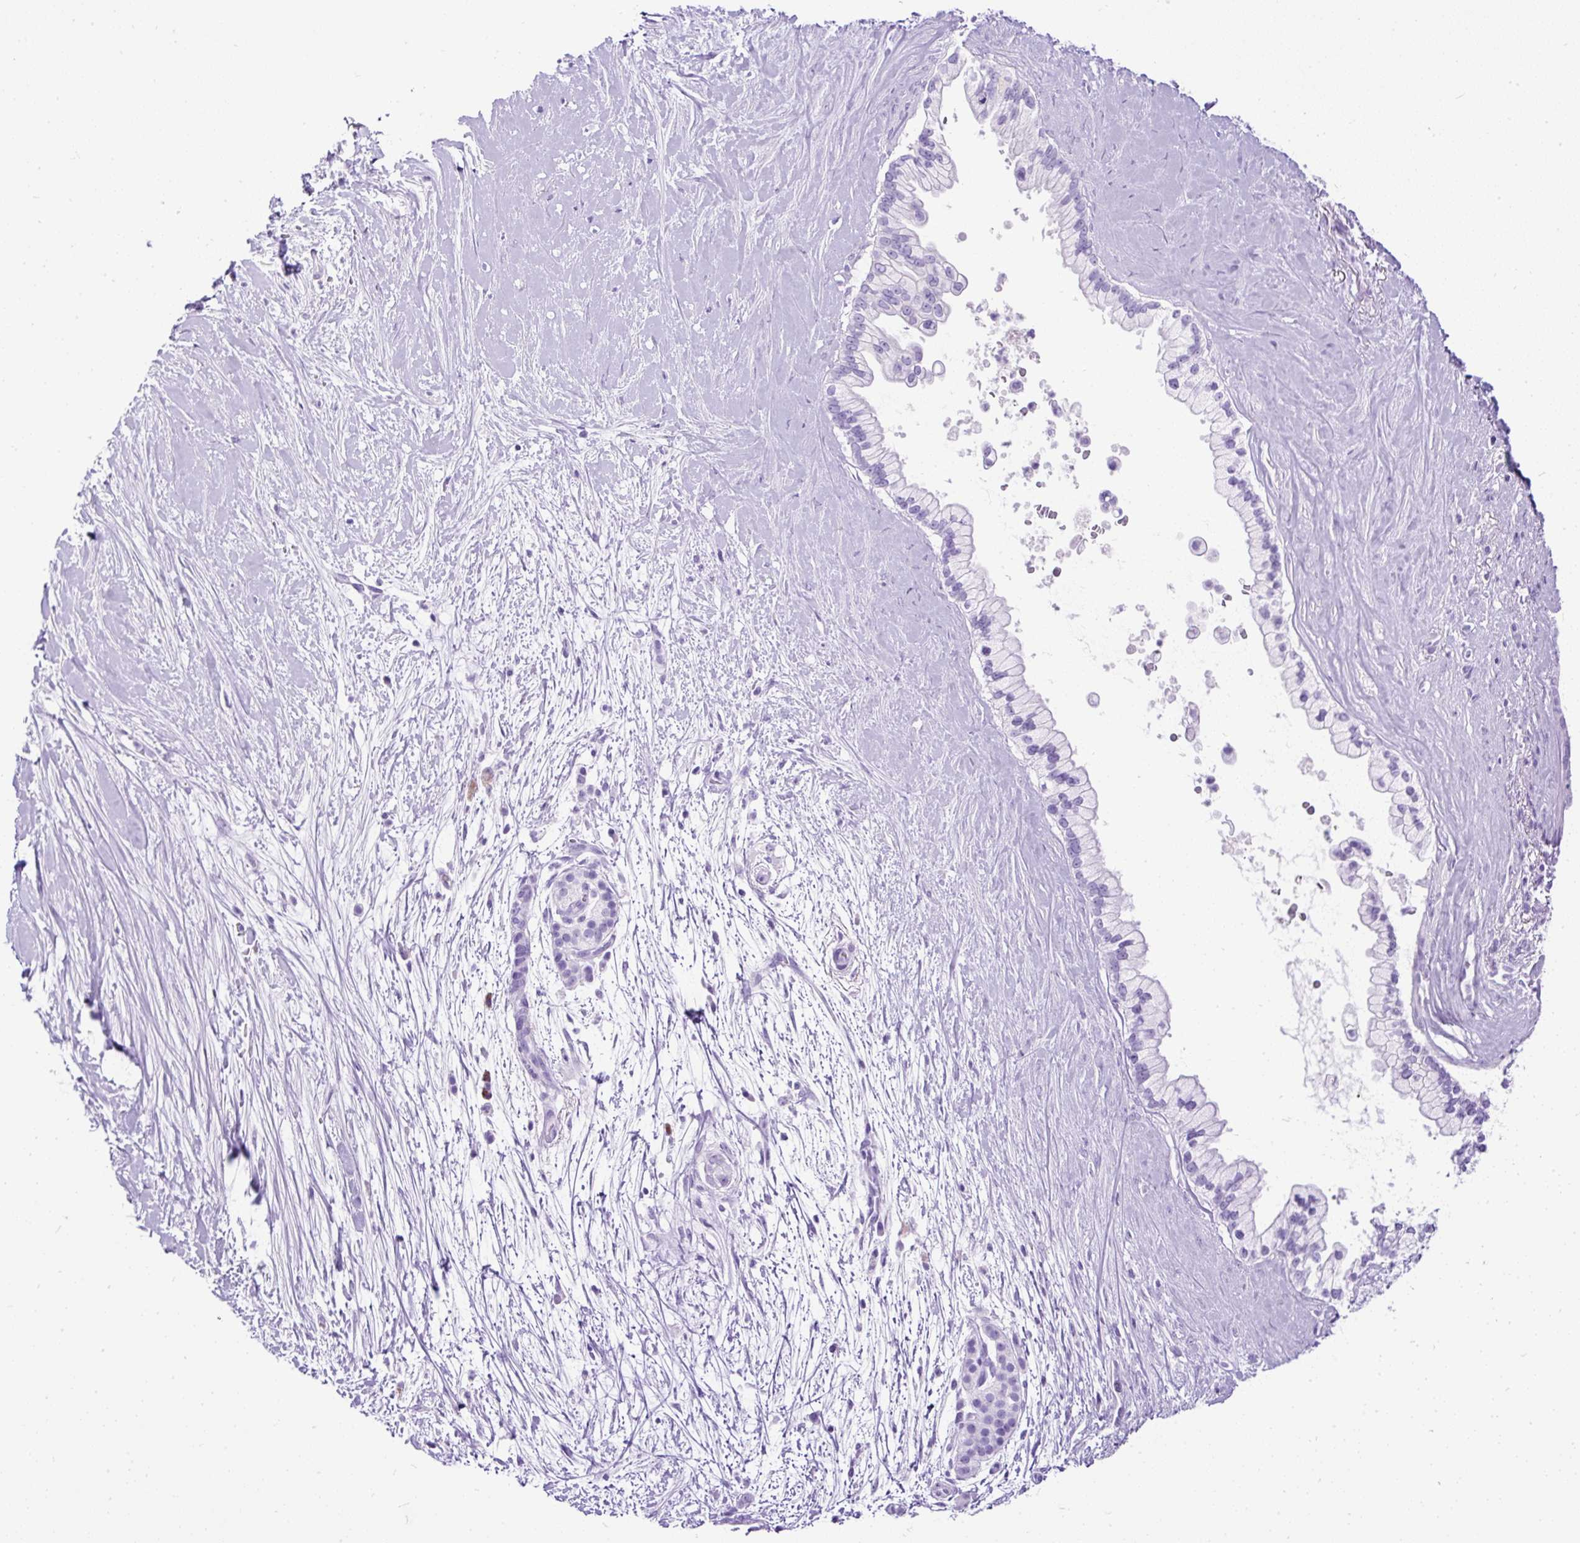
{"staining": {"intensity": "negative", "quantity": "none", "location": "none"}, "tissue": "pancreatic cancer", "cell_type": "Tumor cells", "image_type": "cancer", "snomed": [{"axis": "morphology", "description": "Adenocarcinoma, NOS"}, {"axis": "topography", "description": "Pancreas"}], "caption": "A high-resolution histopathology image shows immunohistochemistry (IHC) staining of adenocarcinoma (pancreatic), which displays no significant expression in tumor cells.", "gene": "PDIA2", "patient": {"sex": "female", "age": 69}}